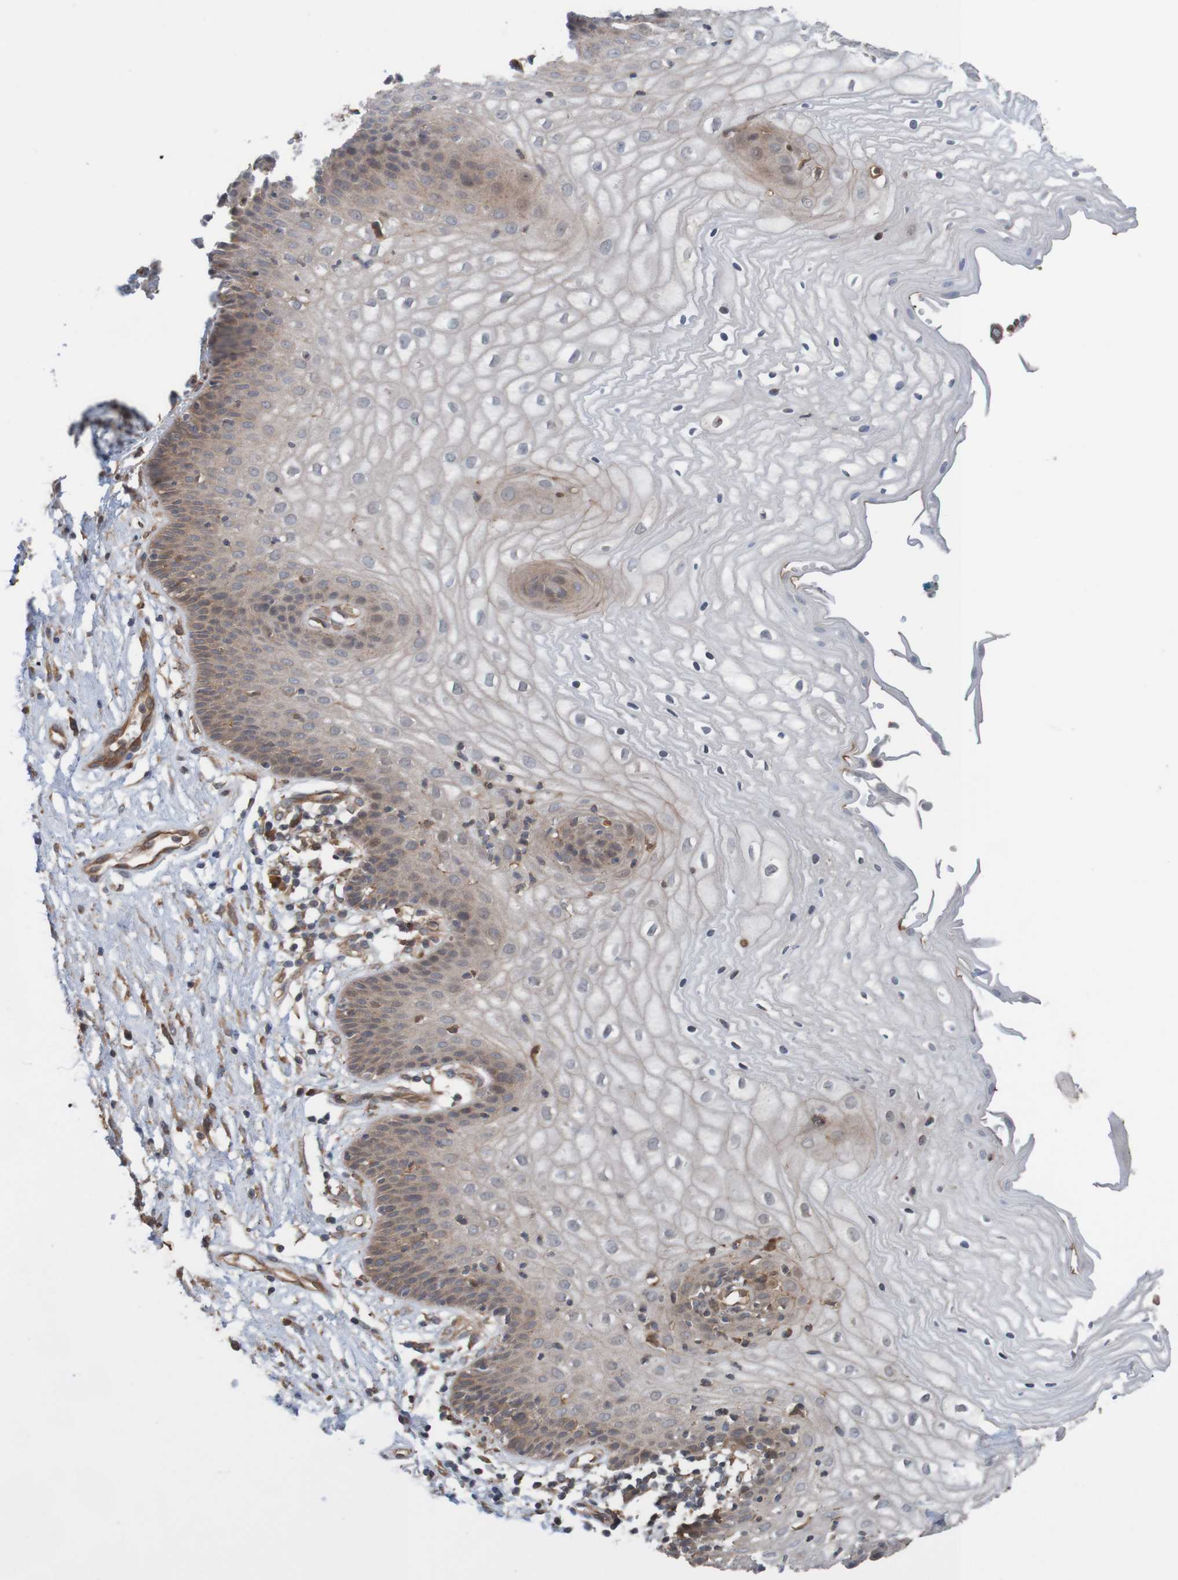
{"staining": {"intensity": "moderate", "quantity": "25%-75%", "location": "cytoplasmic/membranous"}, "tissue": "vagina", "cell_type": "Squamous epithelial cells", "image_type": "normal", "snomed": [{"axis": "morphology", "description": "Normal tissue, NOS"}, {"axis": "topography", "description": "Vagina"}], "caption": "Approximately 25%-75% of squamous epithelial cells in unremarkable vagina show moderate cytoplasmic/membranous protein expression as visualized by brown immunohistochemical staining.", "gene": "ARHGEF11", "patient": {"sex": "female", "age": 34}}